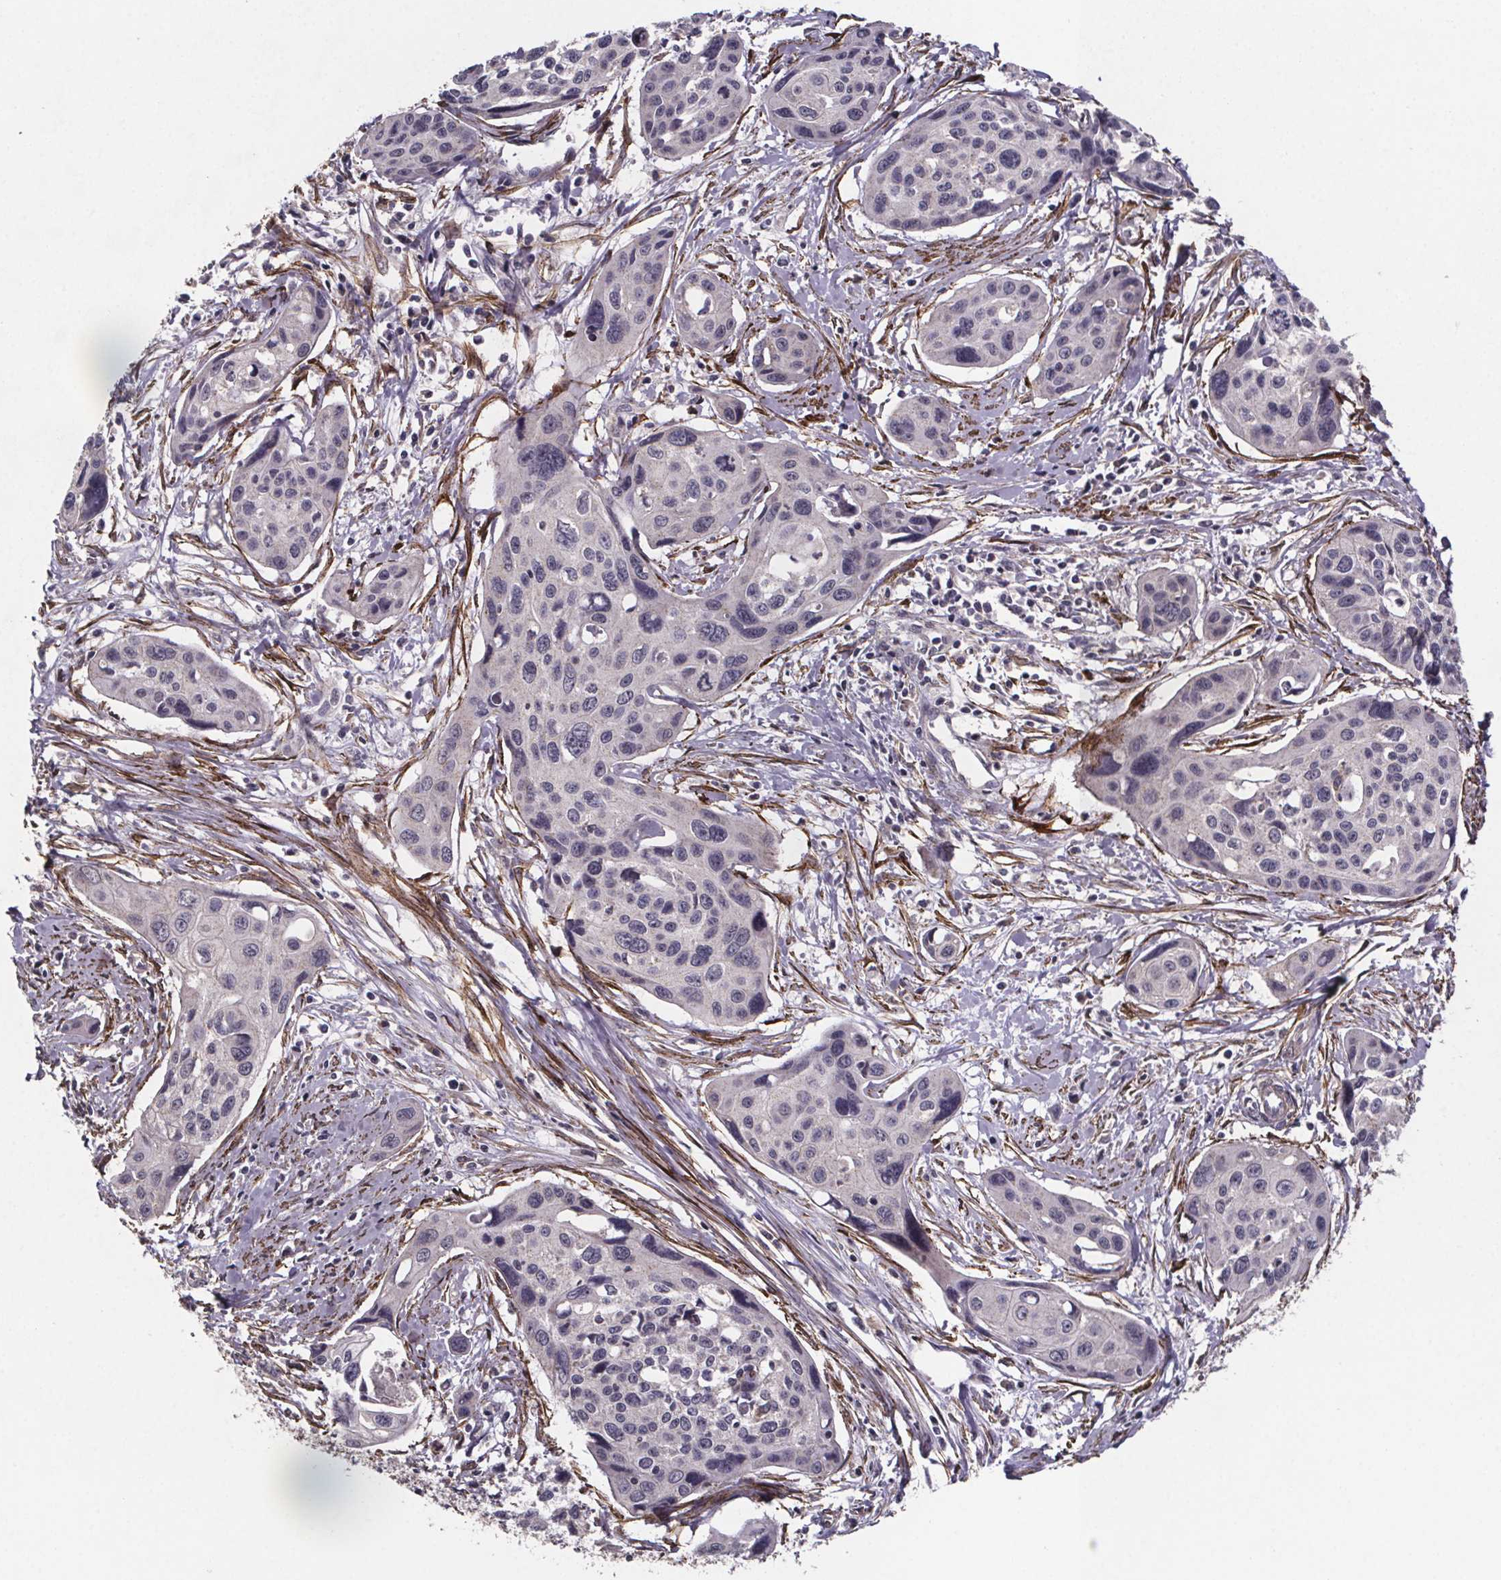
{"staining": {"intensity": "negative", "quantity": "none", "location": "none"}, "tissue": "cervical cancer", "cell_type": "Tumor cells", "image_type": "cancer", "snomed": [{"axis": "morphology", "description": "Squamous cell carcinoma, NOS"}, {"axis": "topography", "description": "Cervix"}], "caption": "Immunohistochemistry micrograph of neoplastic tissue: human squamous cell carcinoma (cervical) stained with DAB (3,3'-diaminobenzidine) reveals no significant protein positivity in tumor cells.", "gene": "PALLD", "patient": {"sex": "female", "age": 31}}